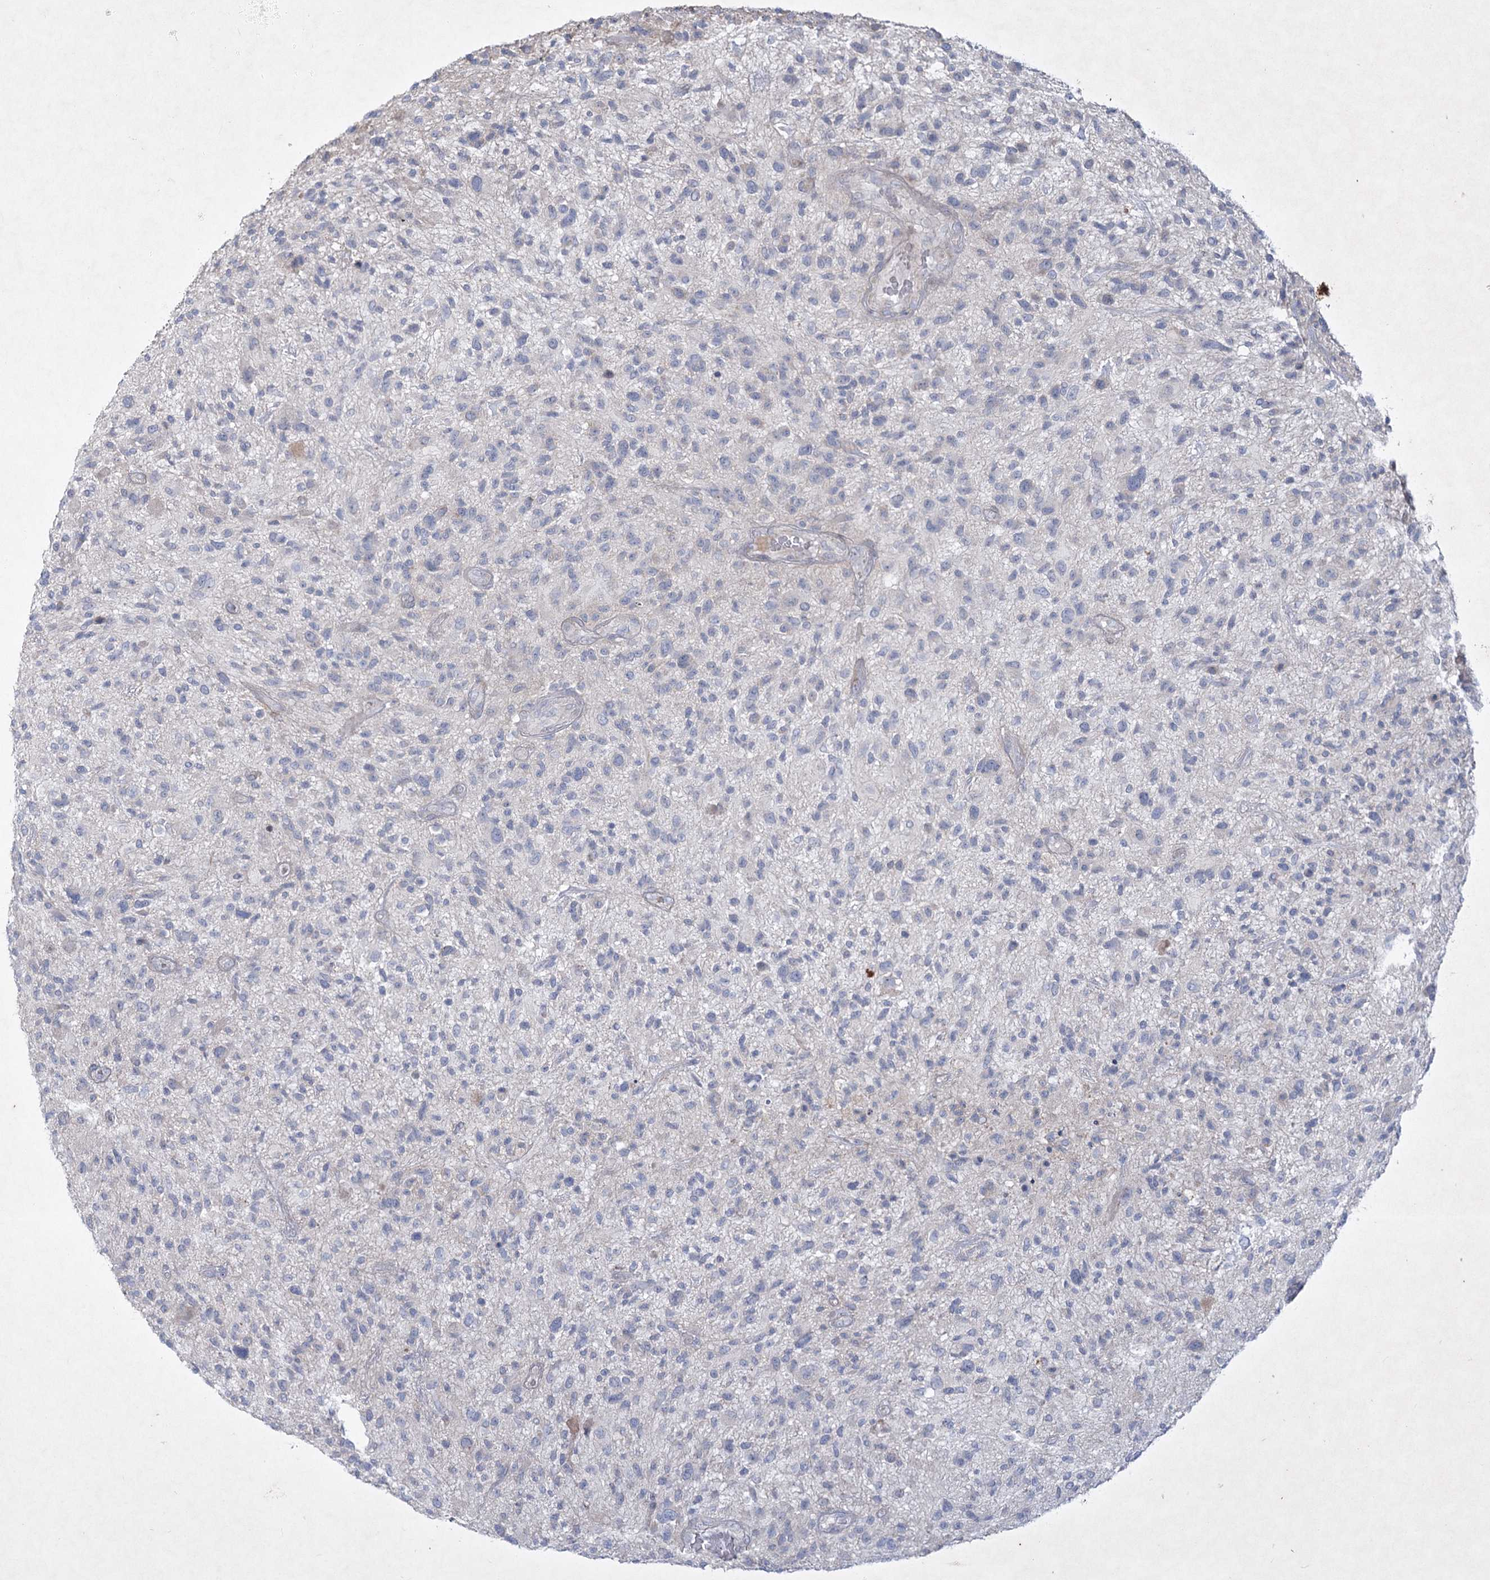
{"staining": {"intensity": "negative", "quantity": "none", "location": "none"}, "tissue": "glioma", "cell_type": "Tumor cells", "image_type": "cancer", "snomed": [{"axis": "morphology", "description": "Glioma, malignant, High grade"}, {"axis": "topography", "description": "Brain"}], "caption": "This image is of malignant glioma (high-grade) stained with IHC to label a protein in brown with the nuclei are counter-stained blue. There is no positivity in tumor cells.", "gene": "PLA2G12A", "patient": {"sex": "male", "age": 47}}